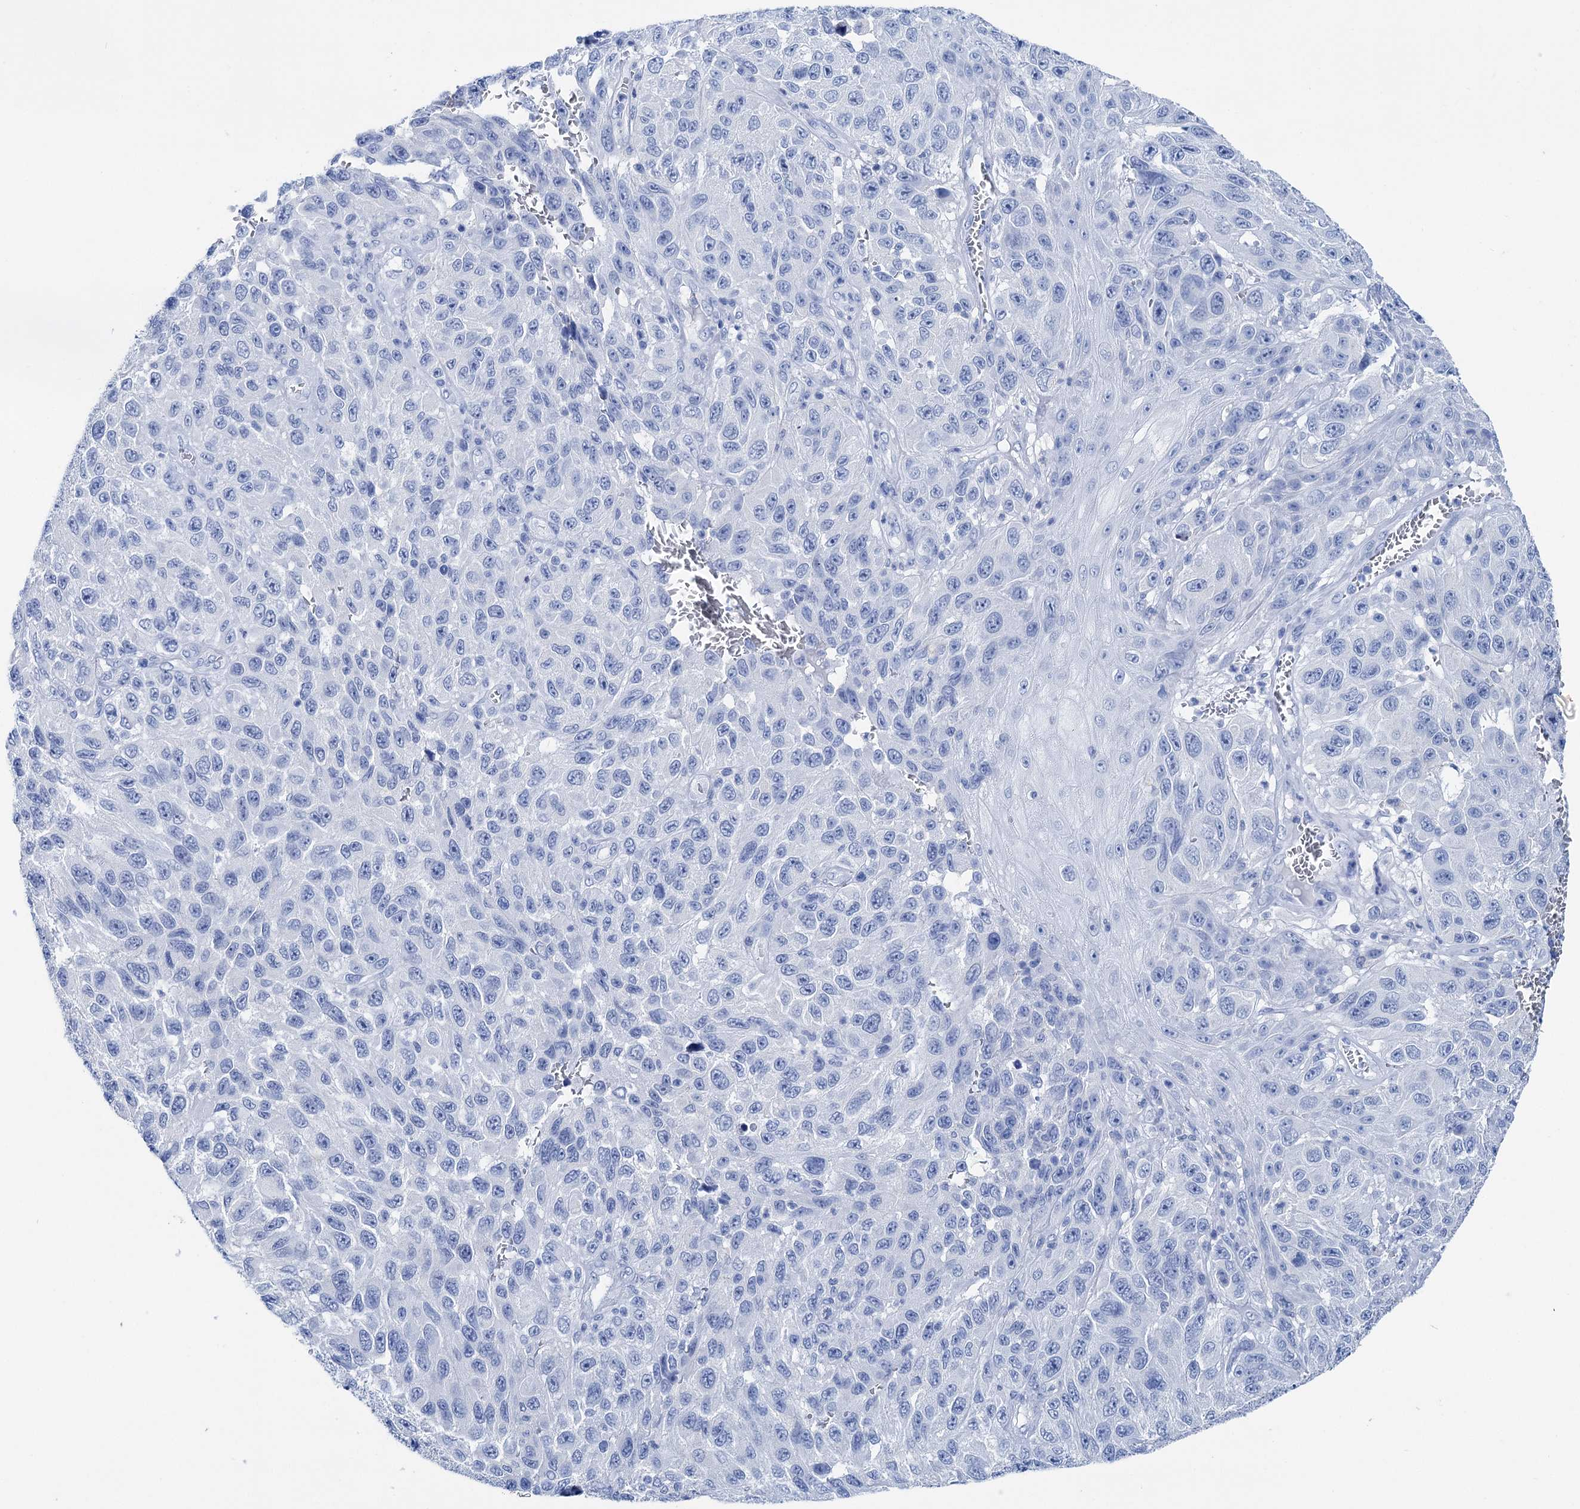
{"staining": {"intensity": "negative", "quantity": "none", "location": "none"}, "tissue": "melanoma", "cell_type": "Tumor cells", "image_type": "cancer", "snomed": [{"axis": "morphology", "description": "Normal tissue, NOS"}, {"axis": "morphology", "description": "Malignant melanoma, NOS"}, {"axis": "topography", "description": "Skin"}], "caption": "Protein analysis of melanoma reveals no significant staining in tumor cells.", "gene": "BRINP1", "patient": {"sex": "female", "age": 96}}